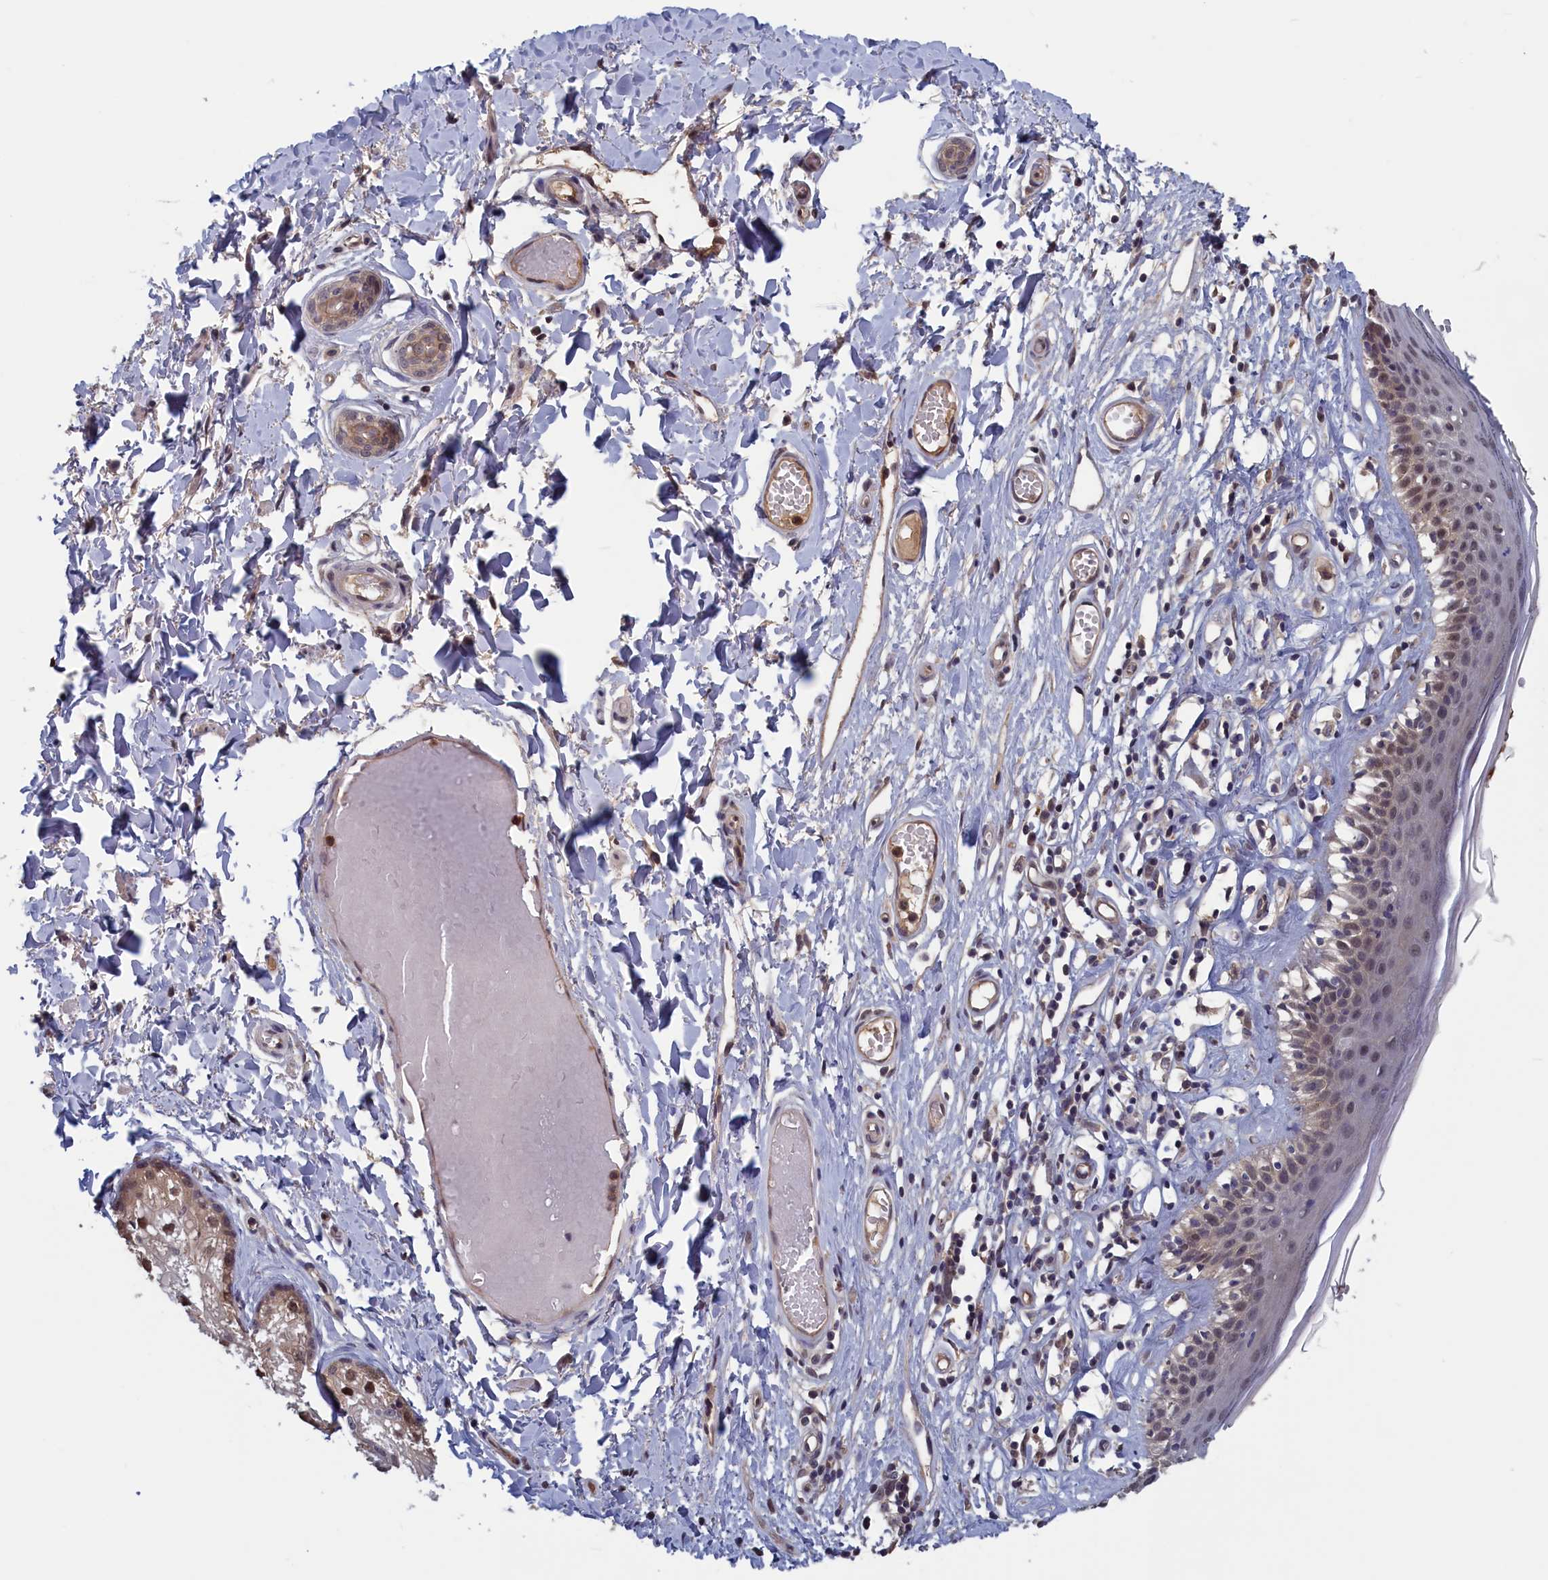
{"staining": {"intensity": "negative", "quantity": "none", "location": "none"}, "tissue": "skin", "cell_type": "Epidermal cells", "image_type": "normal", "snomed": [{"axis": "morphology", "description": "Normal tissue, NOS"}, {"axis": "topography", "description": "Adipose tissue"}, {"axis": "topography", "description": "Vascular tissue"}, {"axis": "topography", "description": "Vulva"}, {"axis": "topography", "description": "Peripheral nerve tissue"}], "caption": "Epidermal cells show no significant protein staining in normal skin. The staining is performed using DAB brown chromogen with nuclei counter-stained in using hematoxylin.", "gene": "PLP2", "patient": {"sex": "female", "age": 86}}